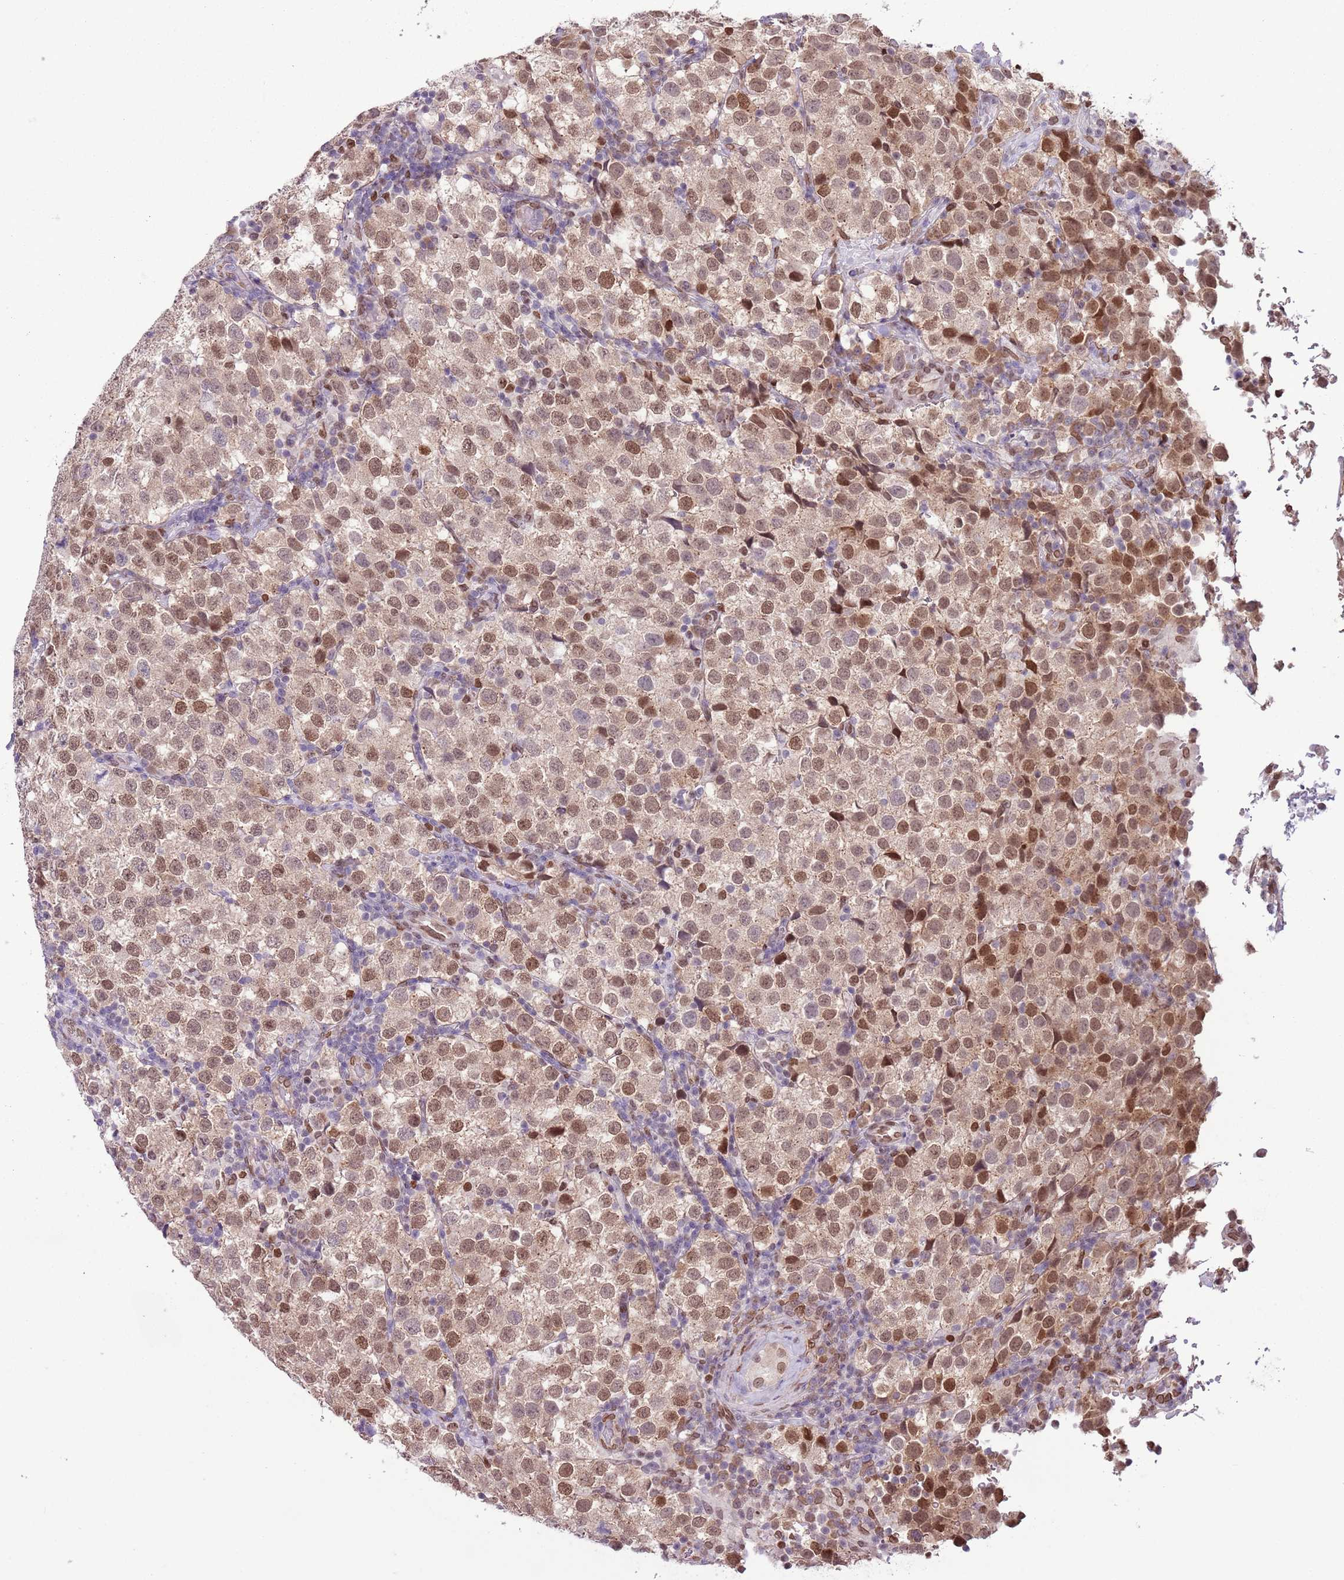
{"staining": {"intensity": "moderate", "quantity": ">75%", "location": "nuclear"}, "tissue": "testis cancer", "cell_type": "Tumor cells", "image_type": "cancer", "snomed": [{"axis": "morphology", "description": "Seminoma, NOS"}, {"axis": "topography", "description": "Testis"}], "caption": "Protein staining by IHC reveals moderate nuclear expression in approximately >75% of tumor cells in testis cancer (seminoma). (Stains: DAB in brown, nuclei in blue, Microscopy: brightfield microscopy at high magnification).", "gene": "ZGLP1", "patient": {"sex": "male", "age": 34}}